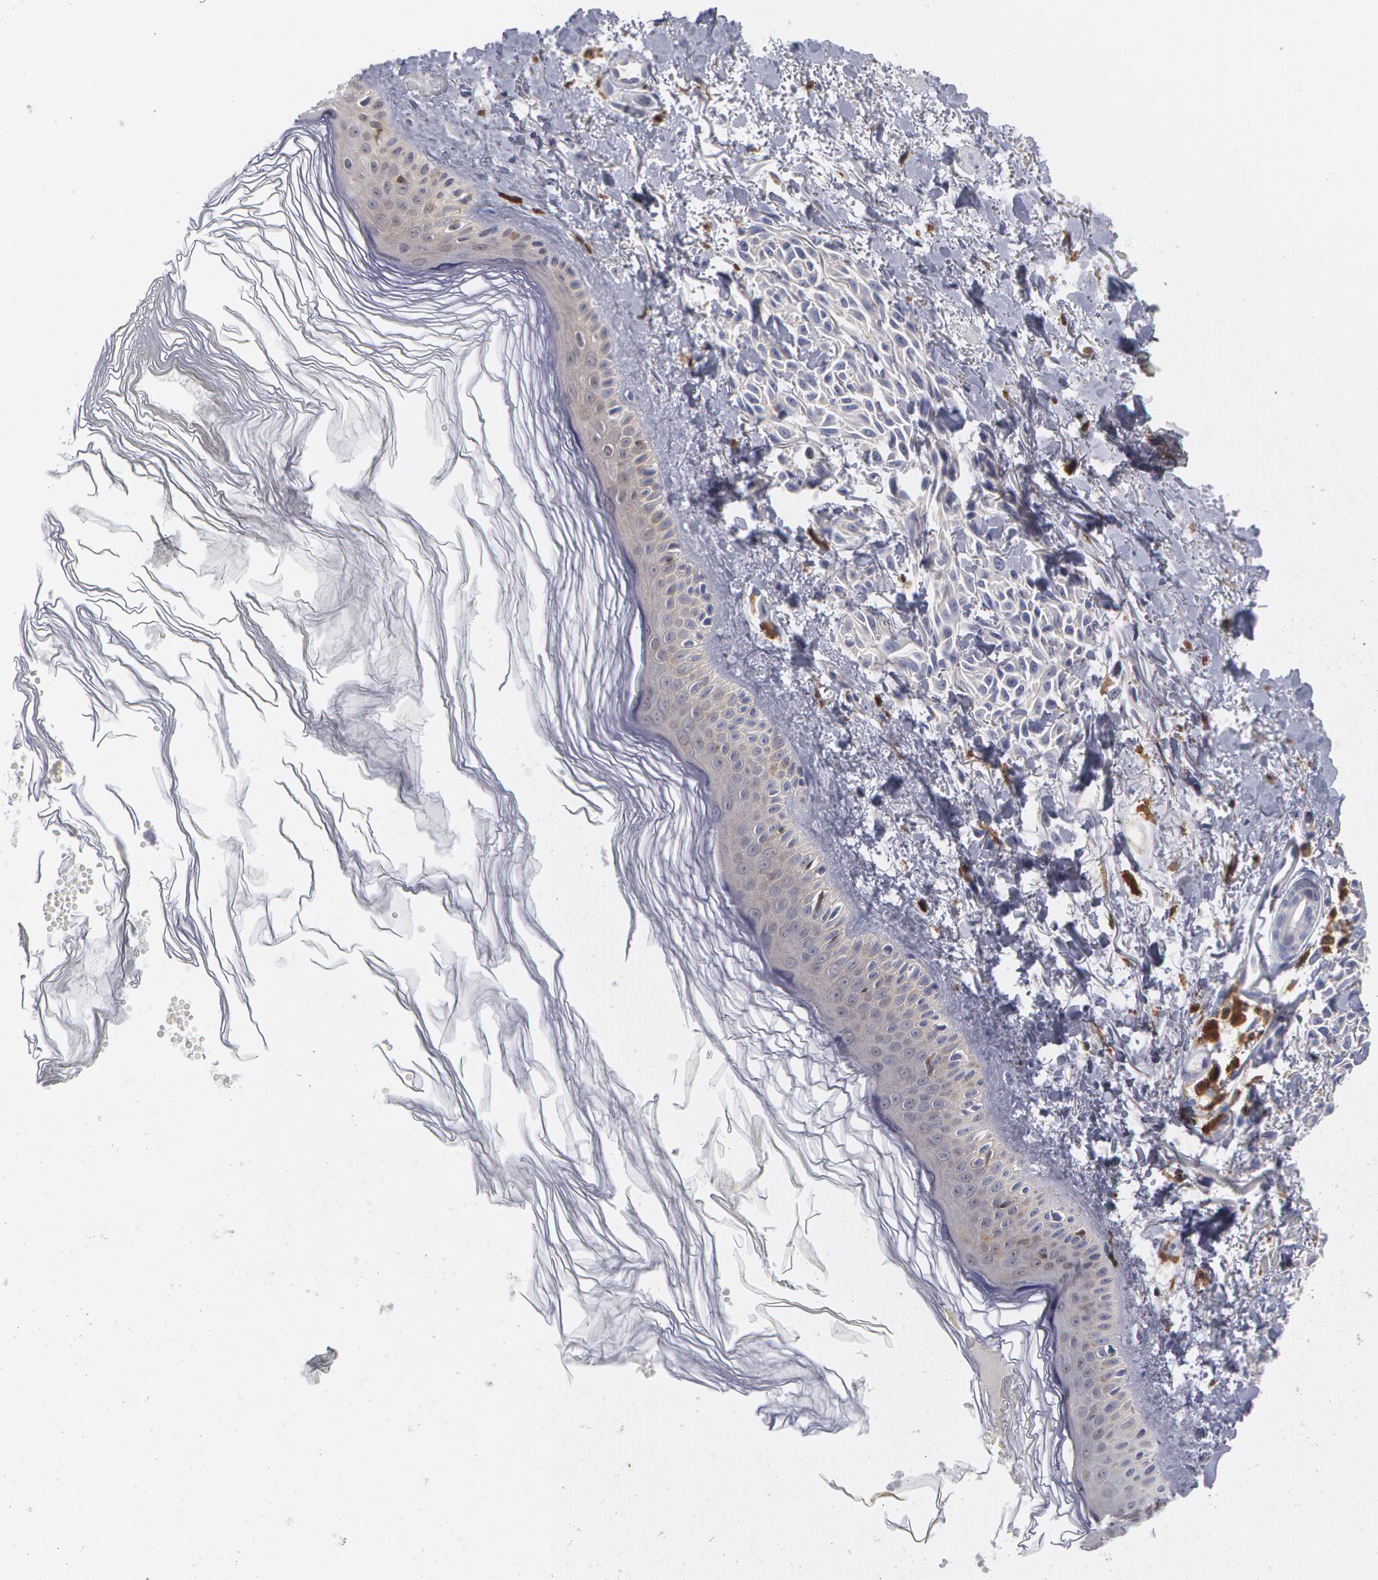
{"staining": {"intensity": "negative", "quantity": "none", "location": "none"}, "tissue": "melanoma", "cell_type": "Tumor cells", "image_type": "cancer", "snomed": [{"axis": "morphology", "description": "Malignant melanoma, NOS"}, {"axis": "topography", "description": "Skin"}], "caption": "Immunohistochemical staining of melanoma reveals no significant staining in tumor cells.", "gene": "SYK", "patient": {"sex": "female", "age": 73}}